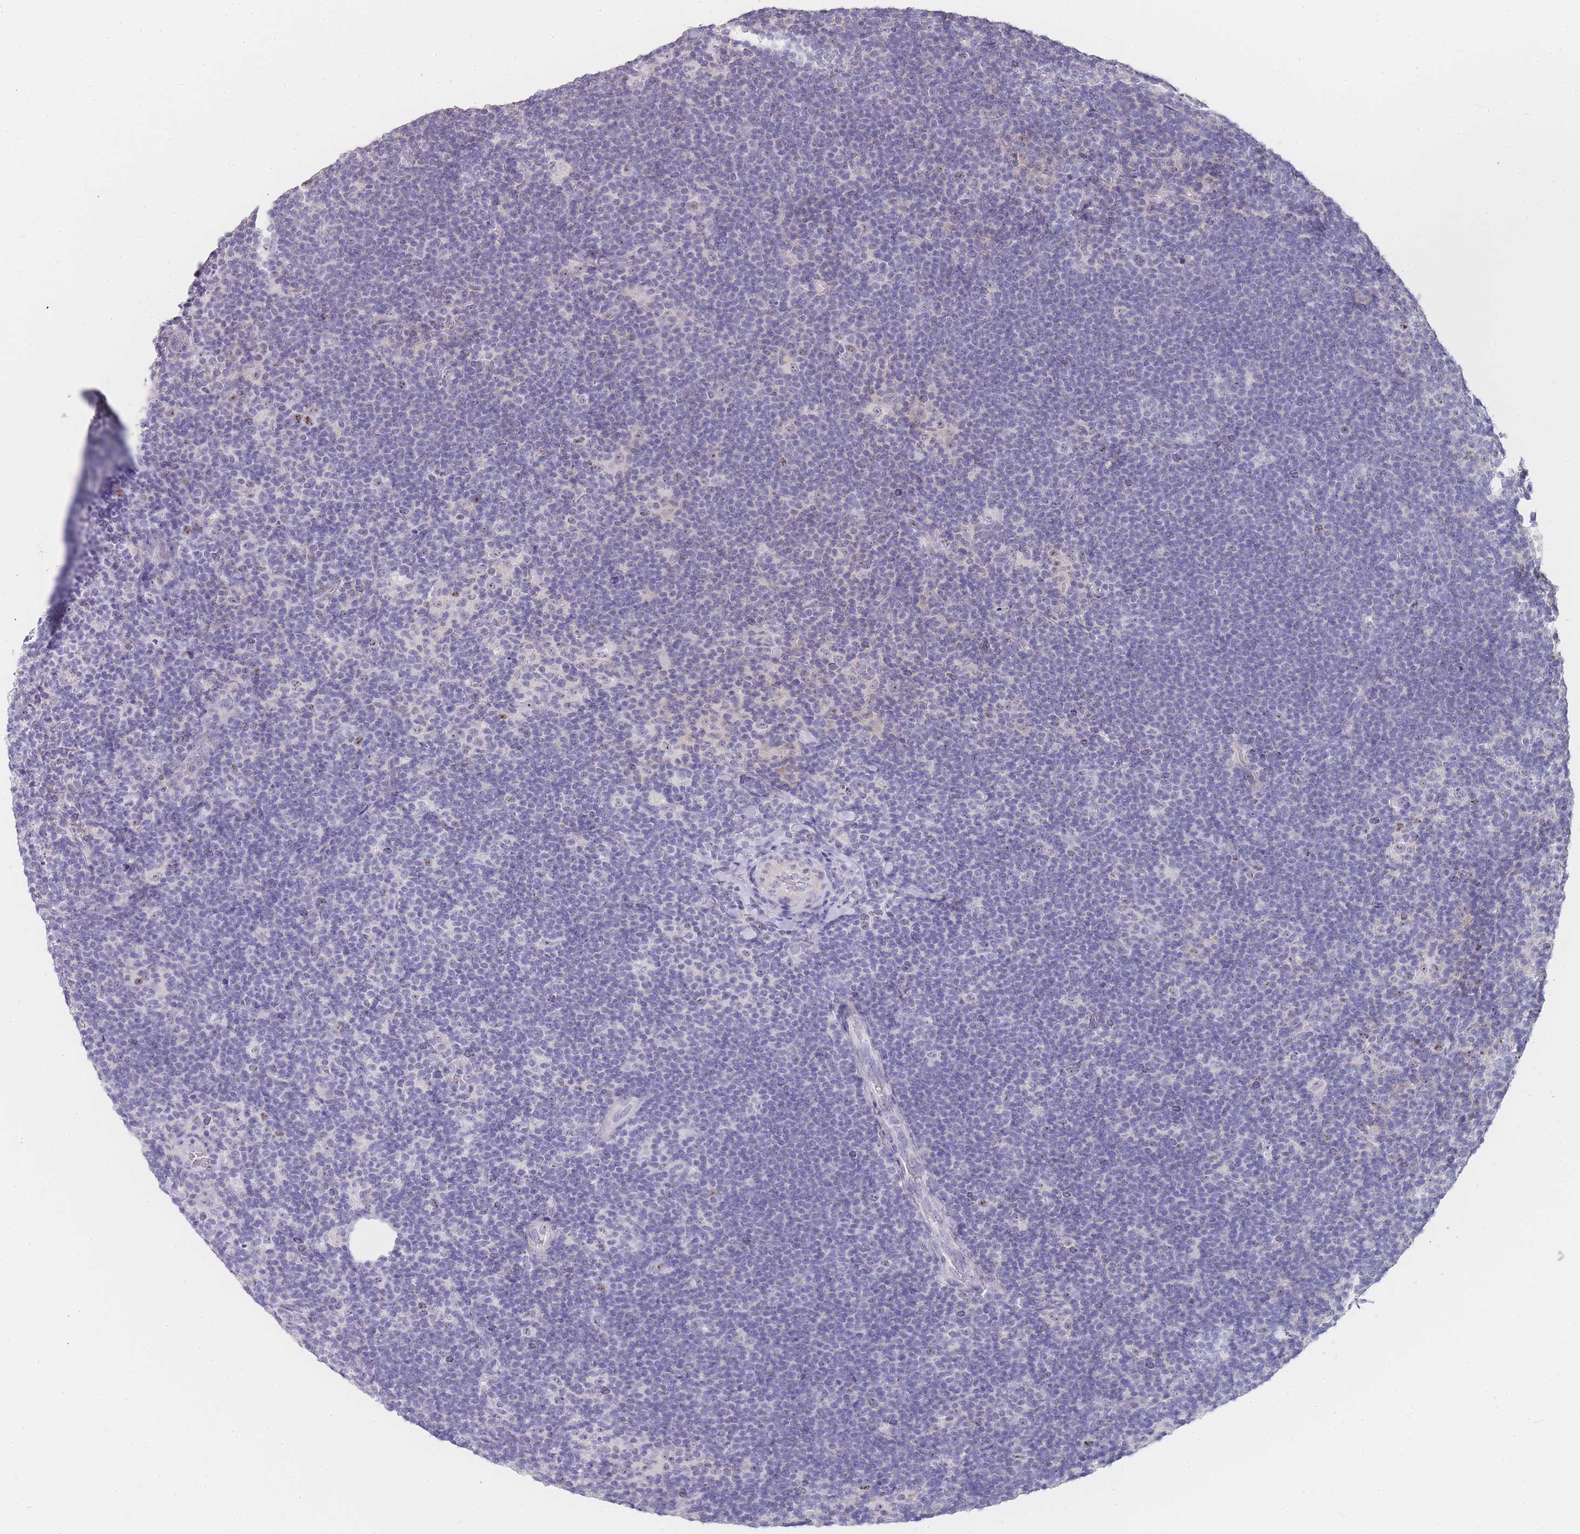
{"staining": {"intensity": "weak", "quantity": "<25%", "location": "nuclear"}, "tissue": "lymphoma", "cell_type": "Tumor cells", "image_type": "cancer", "snomed": [{"axis": "morphology", "description": "Hodgkin's disease, NOS"}, {"axis": "topography", "description": "Lymph node"}], "caption": "Lymphoma was stained to show a protein in brown. There is no significant staining in tumor cells.", "gene": "NOP14", "patient": {"sex": "female", "age": 57}}